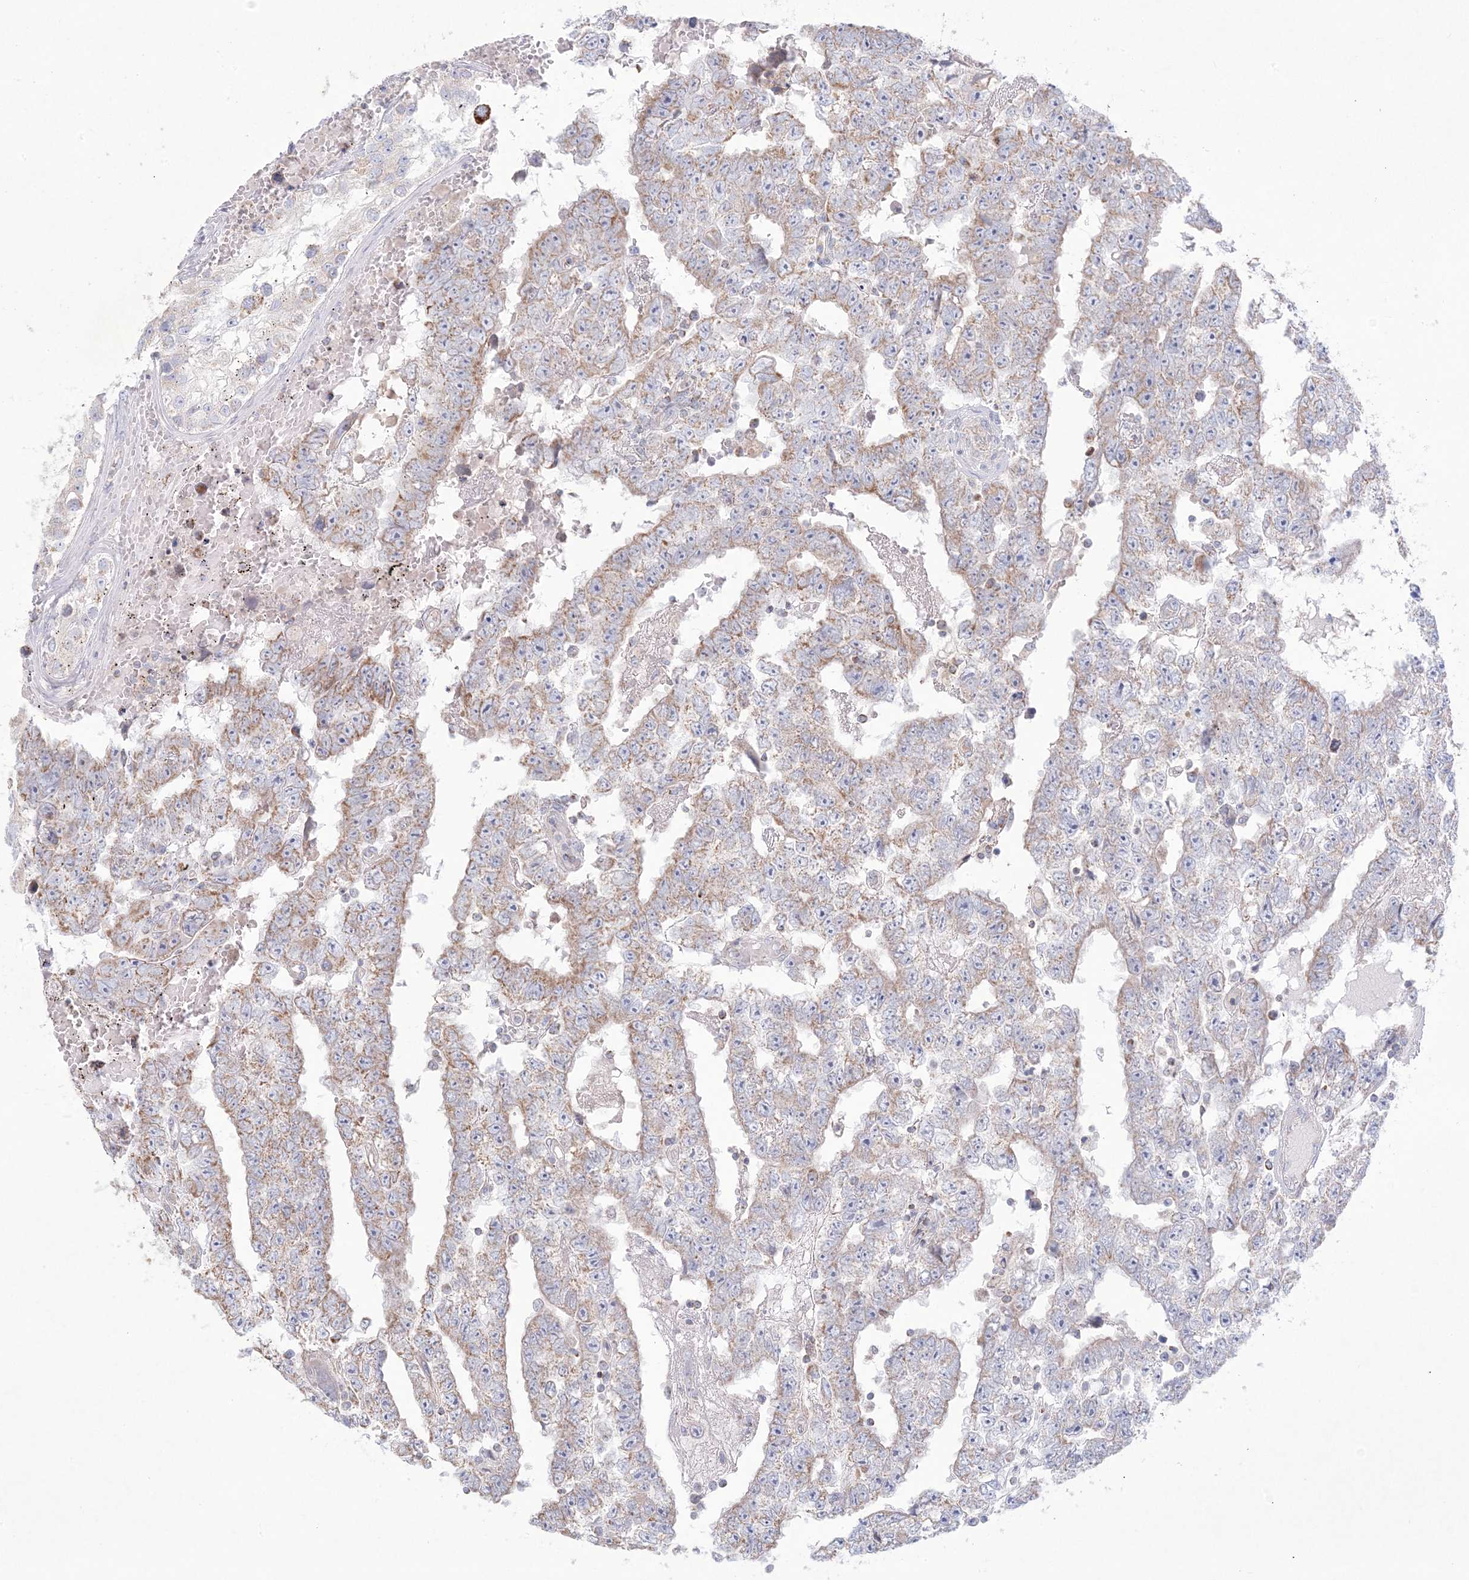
{"staining": {"intensity": "moderate", "quantity": "25%-75%", "location": "cytoplasmic/membranous"}, "tissue": "testis cancer", "cell_type": "Tumor cells", "image_type": "cancer", "snomed": [{"axis": "morphology", "description": "Carcinoma, Embryonal, NOS"}, {"axis": "topography", "description": "Testis"}], "caption": "A histopathology image of testis embryonal carcinoma stained for a protein demonstrates moderate cytoplasmic/membranous brown staining in tumor cells.", "gene": "KCTD6", "patient": {"sex": "male", "age": 25}}